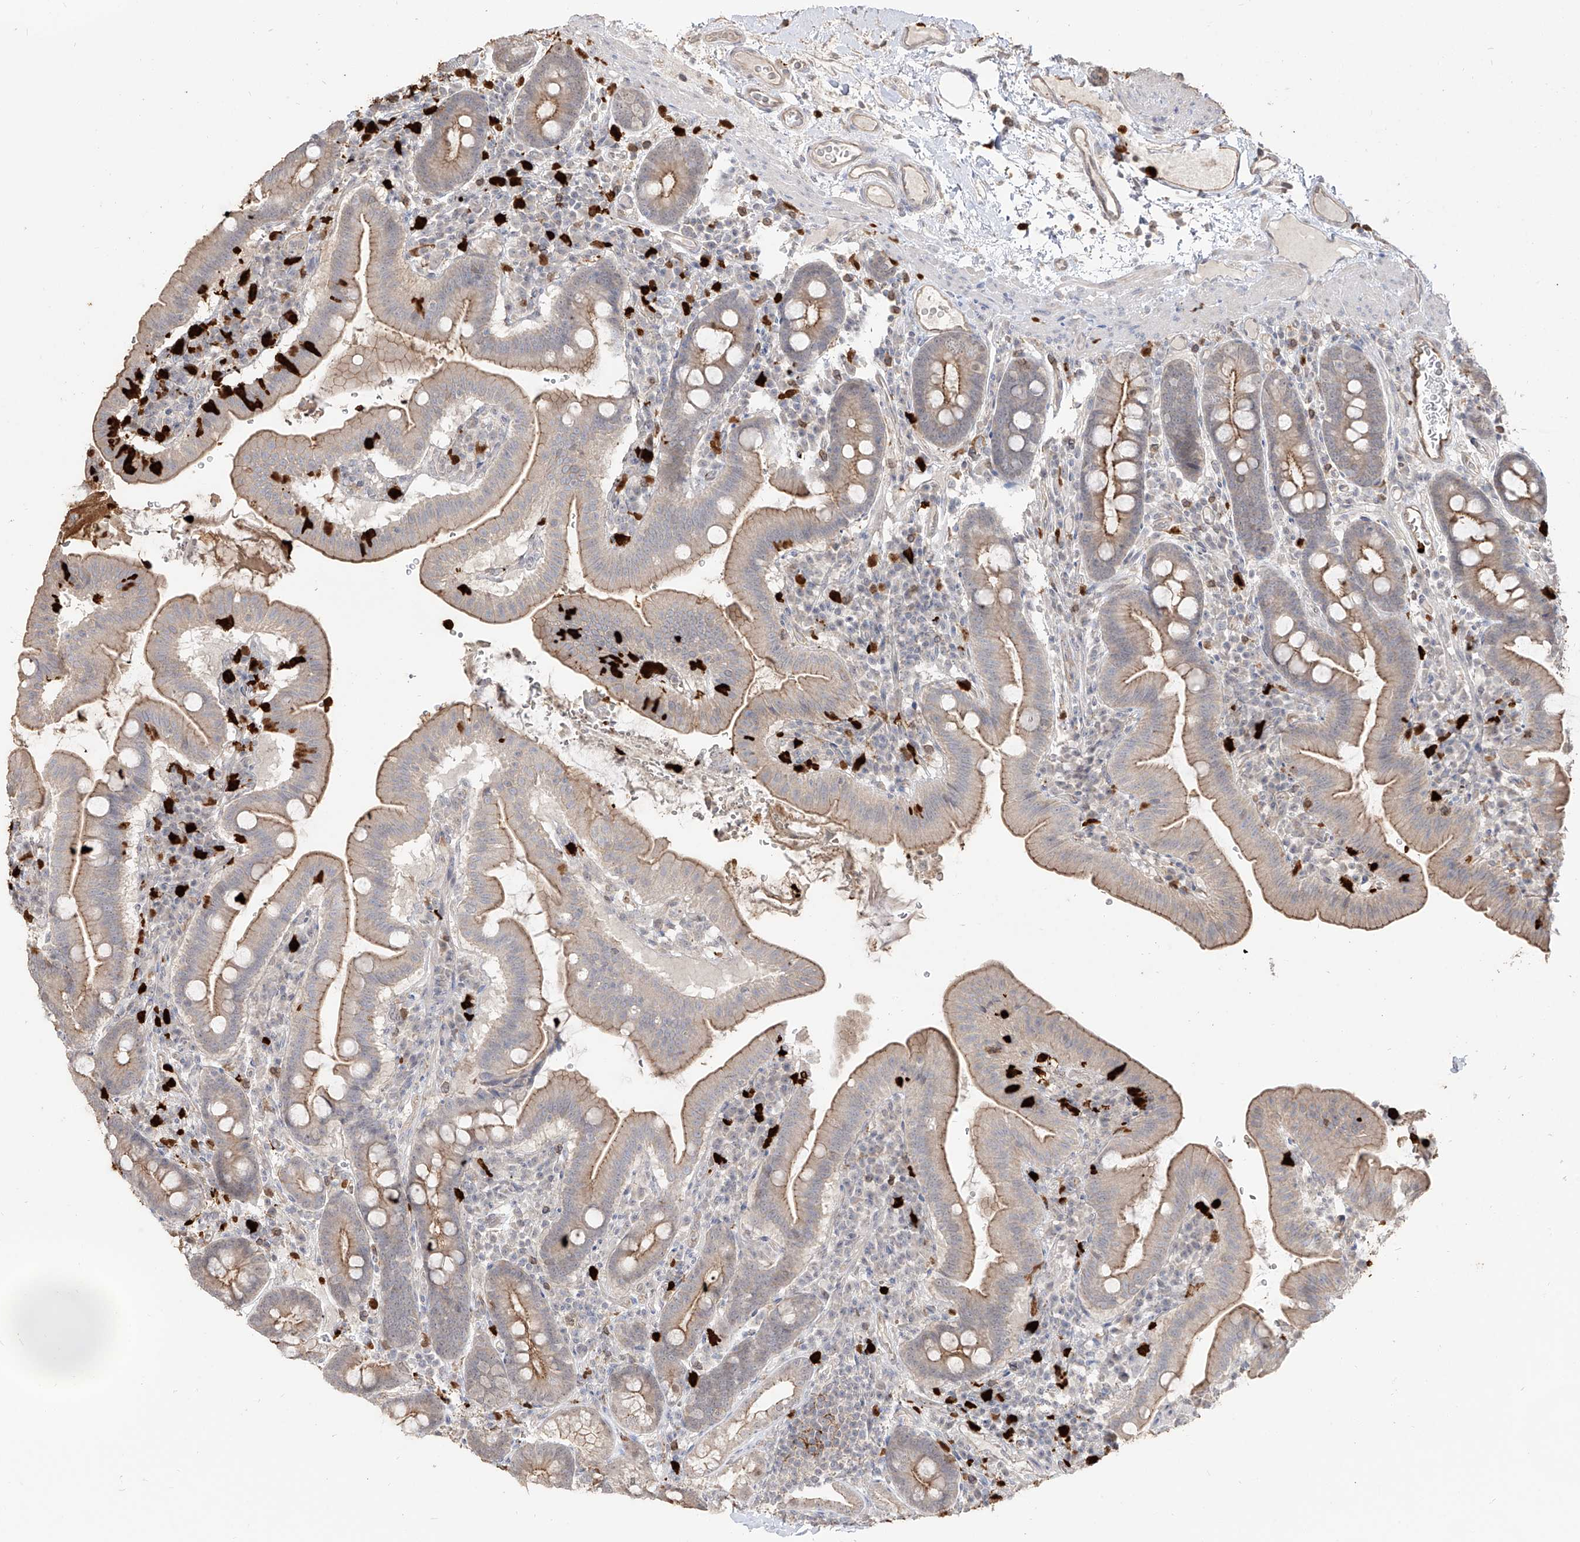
{"staining": {"intensity": "moderate", "quantity": ">75%", "location": "cytoplasmic/membranous"}, "tissue": "duodenum", "cell_type": "Glandular cells", "image_type": "normal", "snomed": [{"axis": "morphology", "description": "Normal tissue, NOS"}, {"axis": "morphology", "description": "Adenocarcinoma, NOS"}, {"axis": "topography", "description": "Pancreas"}, {"axis": "topography", "description": "Duodenum"}], "caption": "The image demonstrates staining of unremarkable duodenum, revealing moderate cytoplasmic/membranous protein positivity (brown color) within glandular cells.", "gene": "ZNF227", "patient": {"sex": "male", "age": 50}}